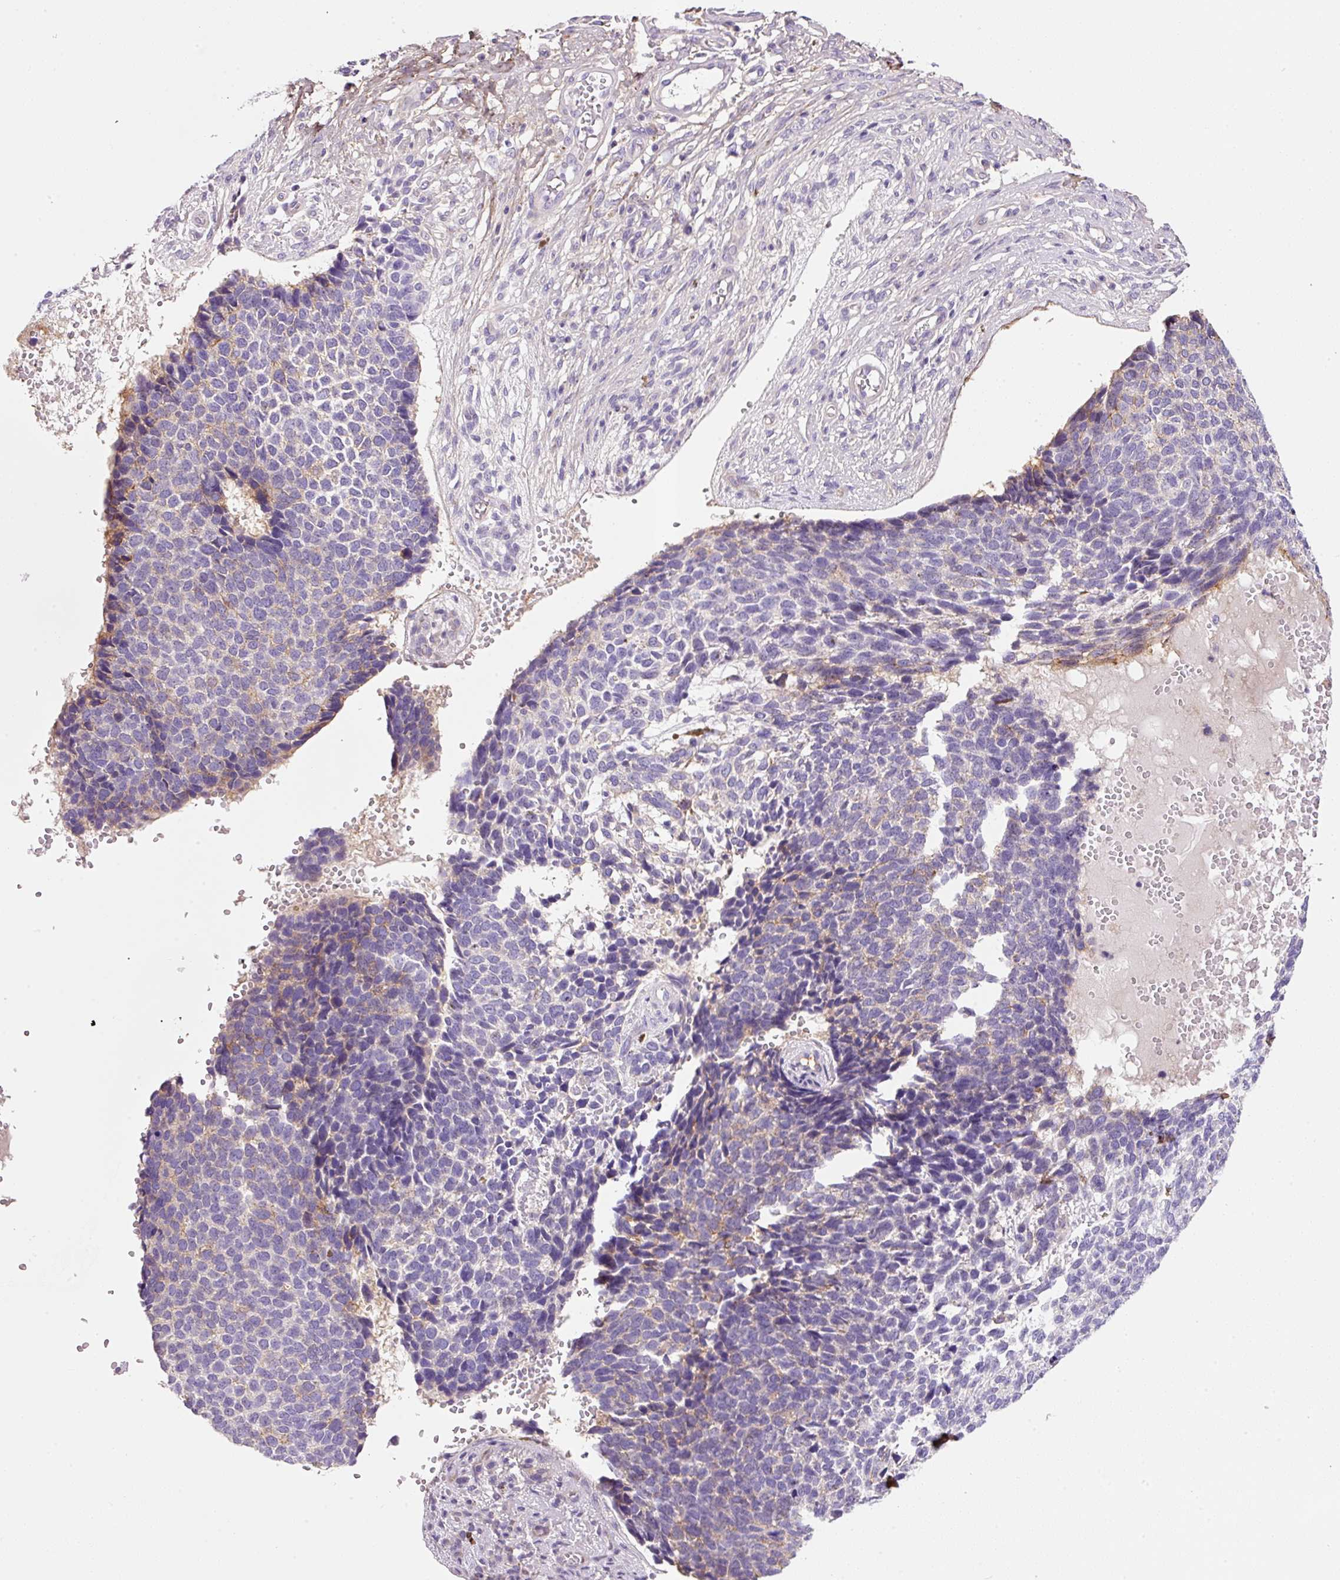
{"staining": {"intensity": "negative", "quantity": "none", "location": "none"}, "tissue": "skin cancer", "cell_type": "Tumor cells", "image_type": "cancer", "snomed": [{"axis": "morphology", "description": "Basal cell carcinoma"}, {"axis": "topography", "description": "Skin"}], "caption": "Immunohistochemistry photomicrograph of neoplastic tissue: skin cancer stained with DAB displays no significant protein expression in tumor cells. (Brightfield microscopy of DAB (3,3'-diaminobenzidine) IHC at high magnification).", "gene": "SOS2", "patient": {"sex": "female", "age": 84}}